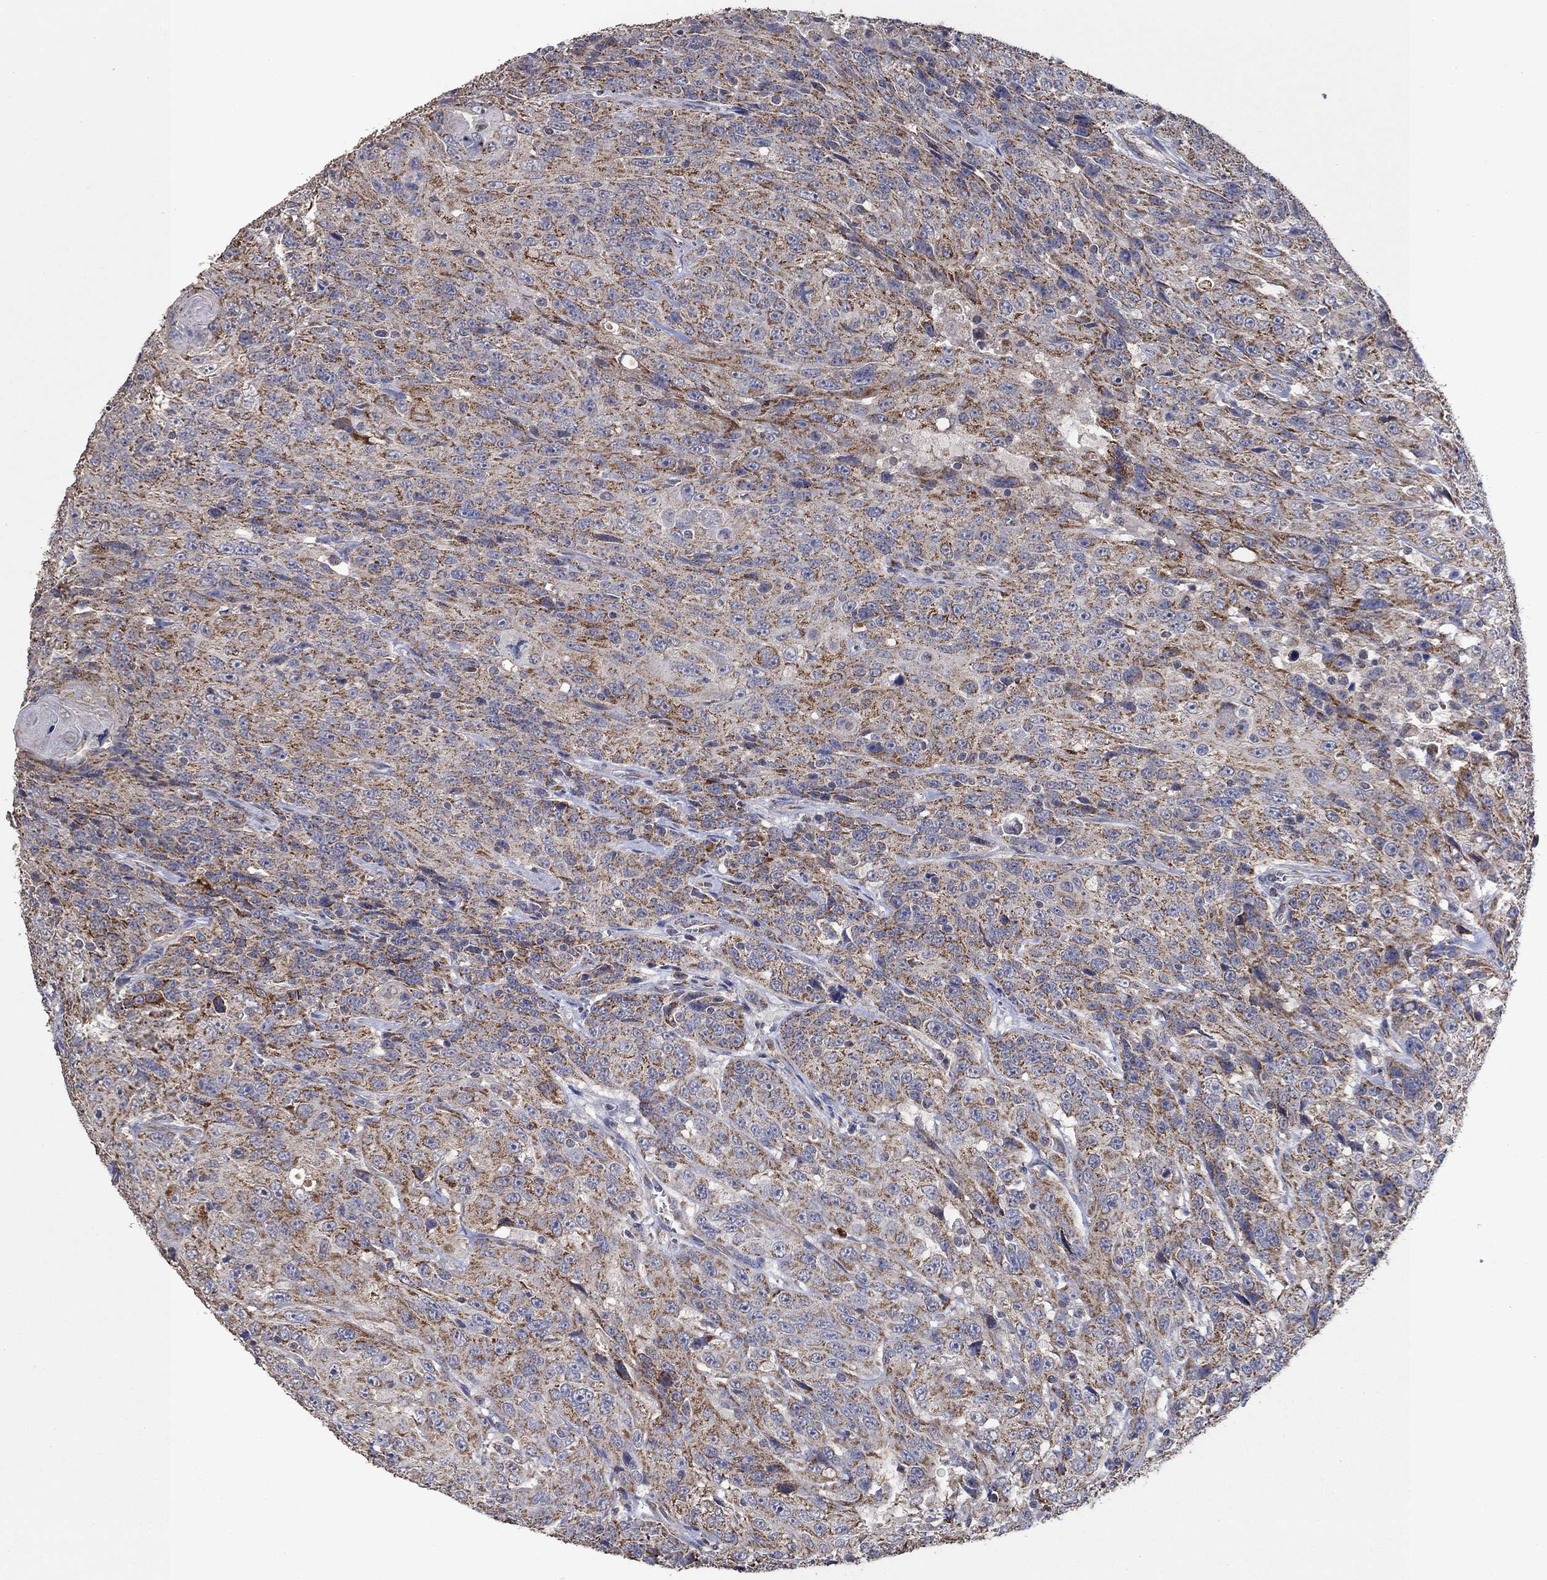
{"staining": {"intensity": "moderate", "quantity": ">75%", "location": "cytoplasmic/membranous"}, "tissue": "urothelial cancer", "cell_type": "Tumor cells", "image_type": "cancer", "snomed": [{"axis": "morphology", "description": "Urothelial carcinoma, NOS"}, {"axis": "morphology", "description": "Urothelial carcinoma, High grade"}, {"axis": "topography", "description": "Urinary bladder"}], "caption": "A high-resolution histopathology image shows immunohistochemistry (IHC) staining of urothelial cancer, which demonstrates moderate cytoplasmic/membranous expression in about >75% of tumor cells. (IHC, brightfield microscopy, high magnification).", "gene": "HID1", "patient": {"sex": "female", "age": 73}}